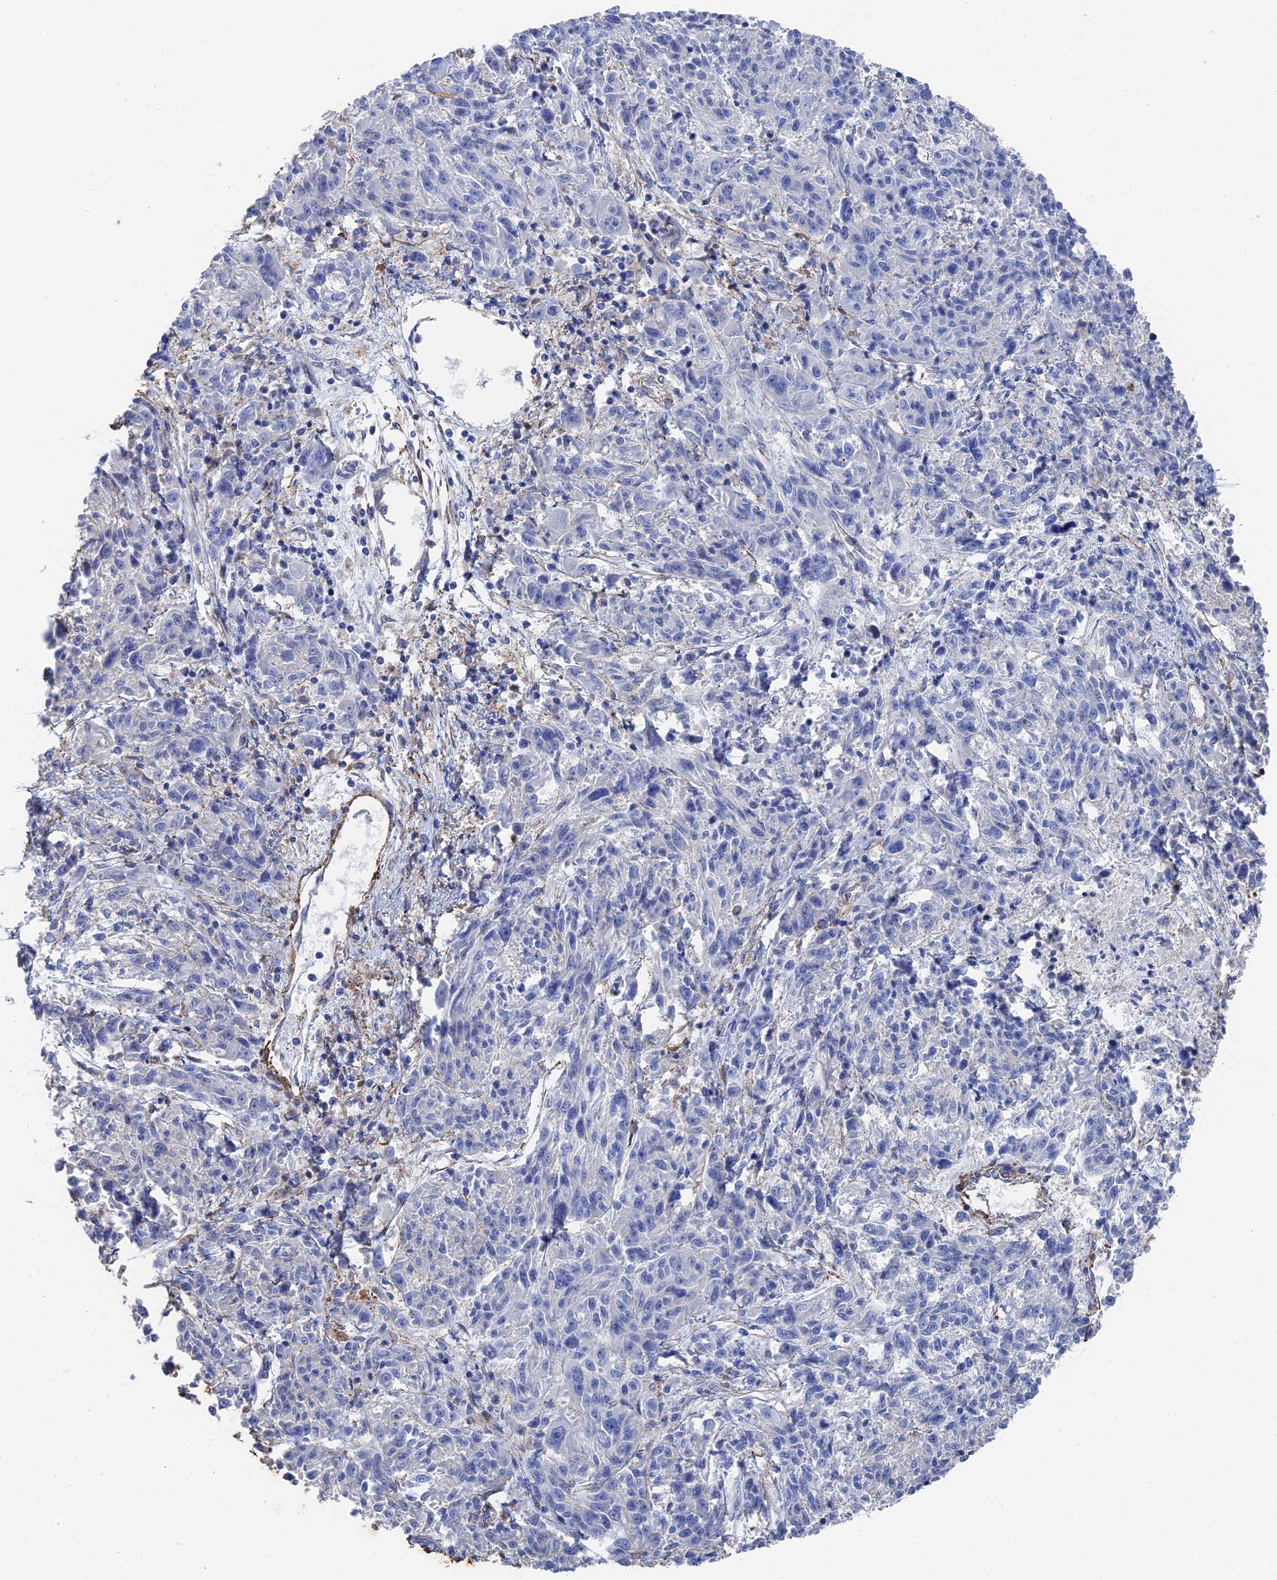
{"staining": {"intensity": "negative", "quantity": "none", "location": "none"}, "tissue": "melanoma", "cell_type": "Tumor cells", "image_type": "cancer", "snomed": [{"axis": "morphology", "description": "Malignant melanoma, NOS"}, {"axis": "topography", "description": "Skin"}], "caption": "This is an immunohistochemistry (IHC) image of human malignant melanoma. There is no positivity in tumor cells.", "gene": "STRA6", "patient": {"sex": "male", "age": 53}}